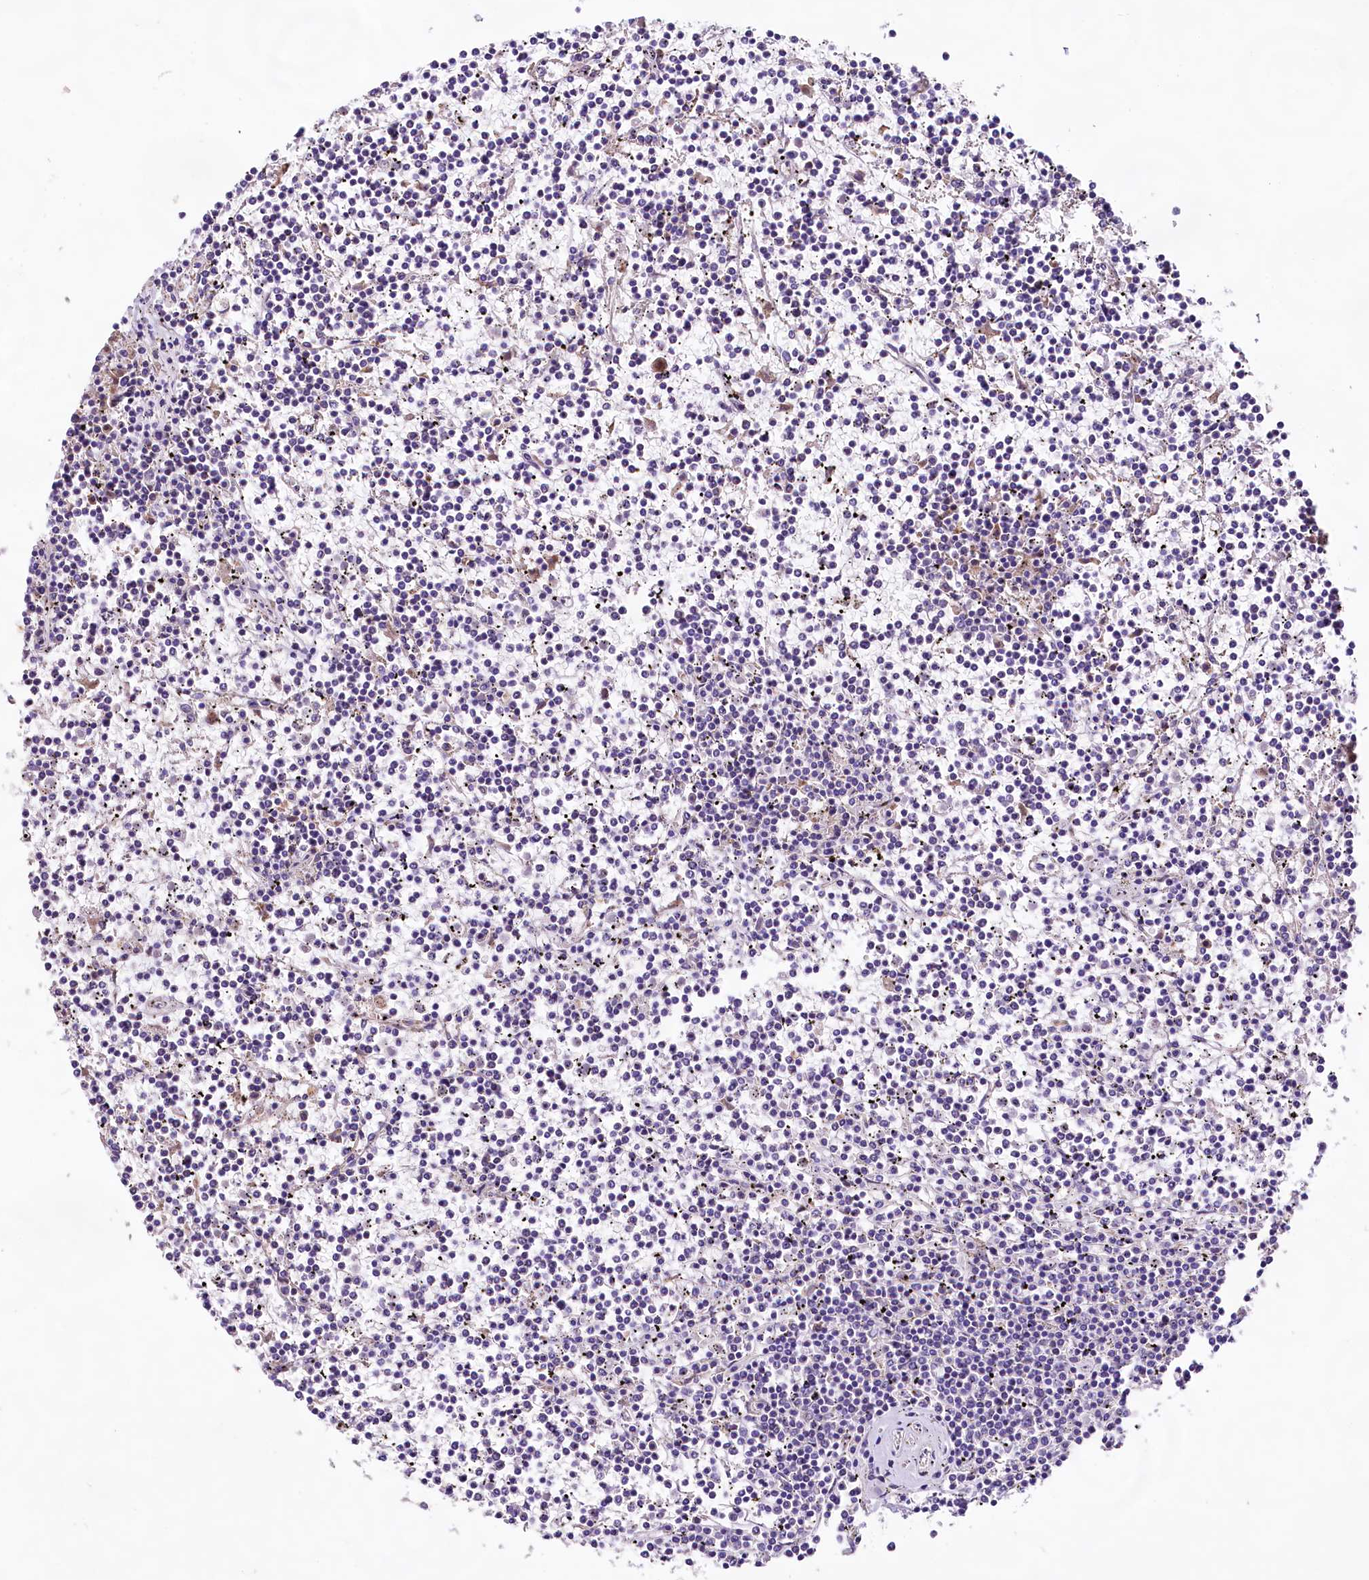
{"staining": {"intensity": "negative", "quantity": "none", "location": "none"}, "tissue": "lymphoma", "cell_type": "Tumor cells", "image_type": "cancer", "snomed": [{"axis": "morphology", "description": "Malignant lymphoma, non-Hodgkin's type, Low grade"}, {"axis": "topography", "description": "Spleen"}], "caption": "The photomicrograph exhibits no staining of tumor cells in lymphoma.", "gene": "DMXL2", "patient": {"sex": "female", "age": 19}}